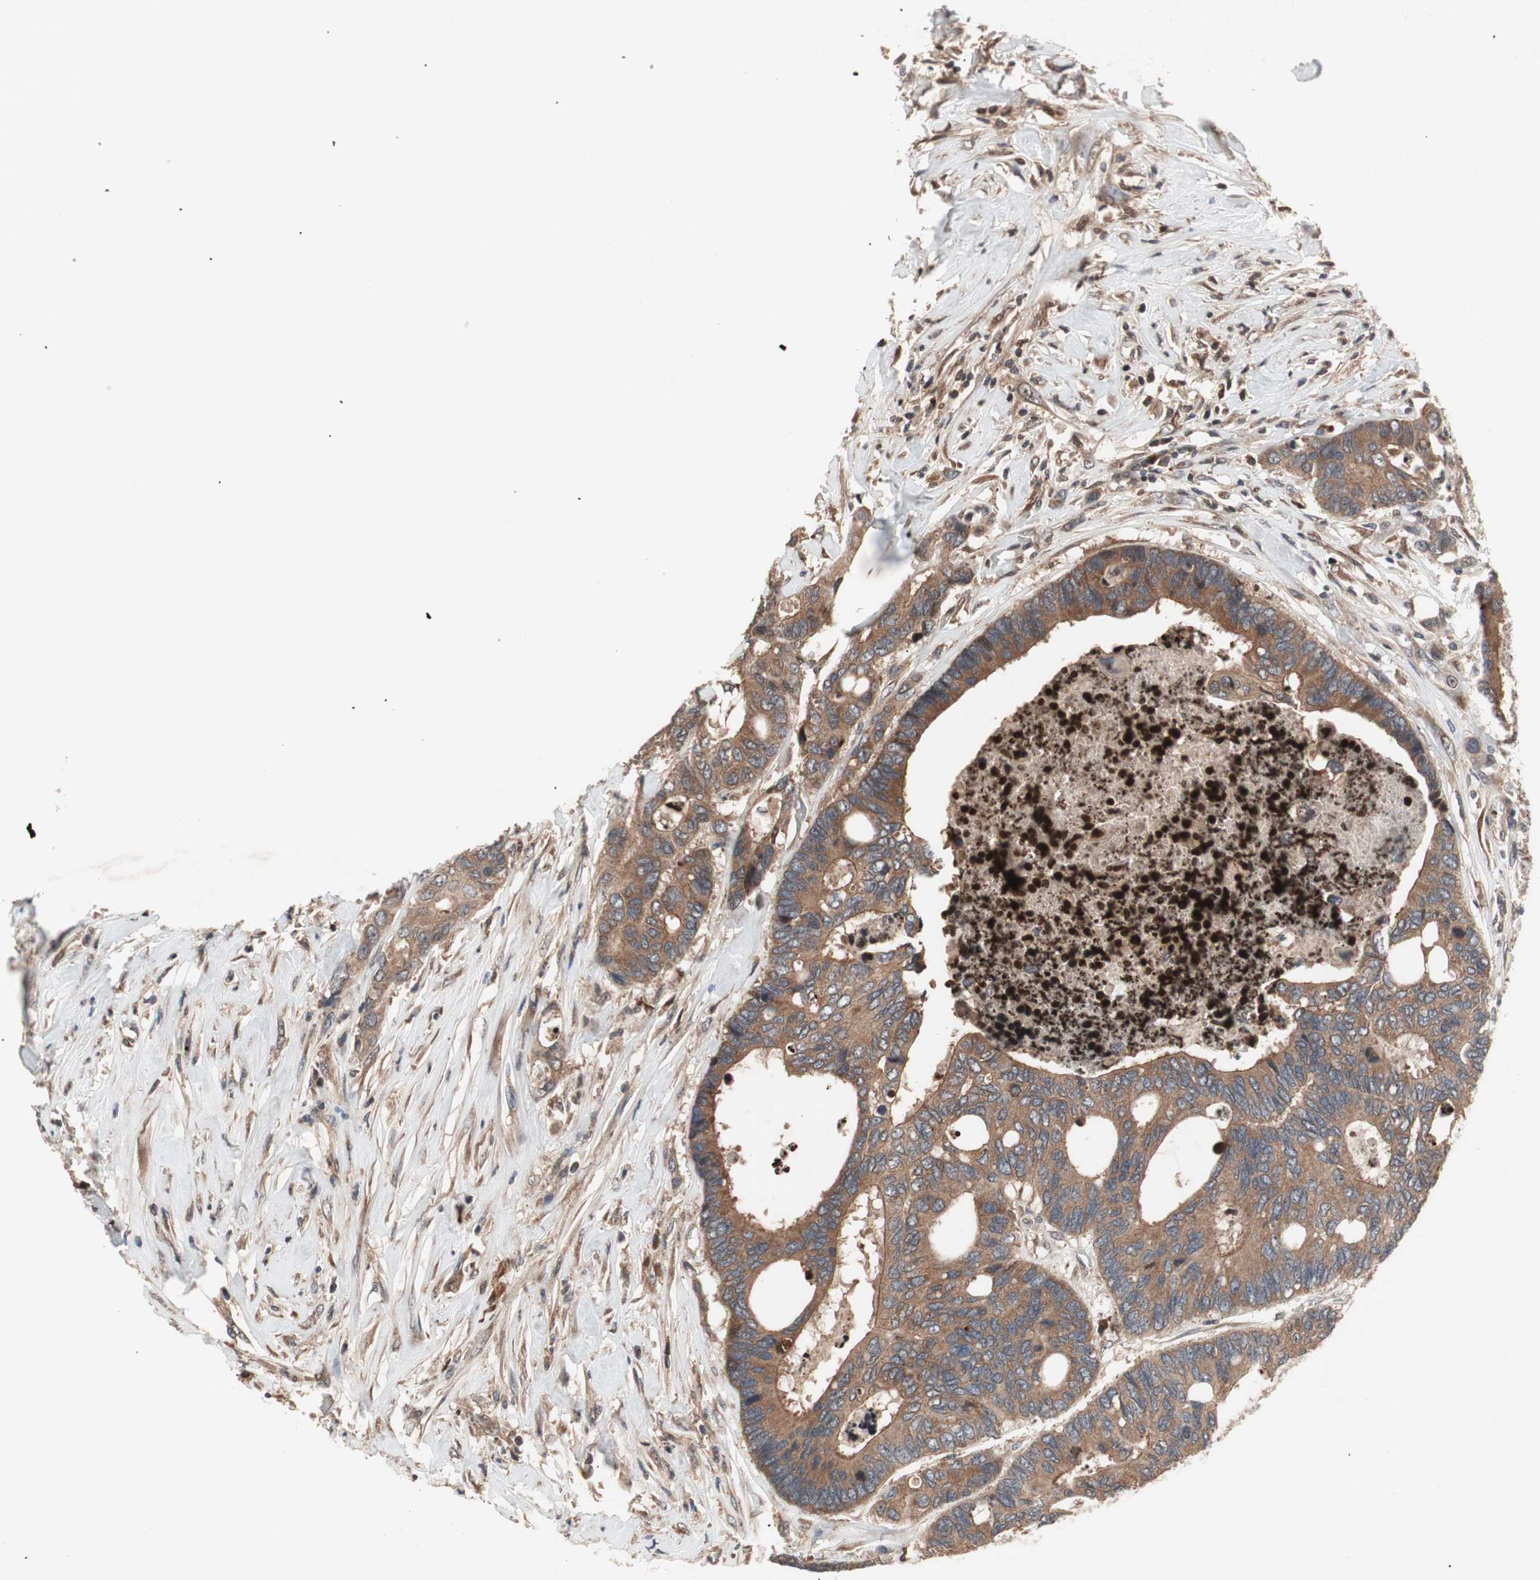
{"staining": {"intensity": "moderate", "quantity": ">75%", "location": "cytoplasmic/membranous"}, "tissue": "colorectal cancer", "cell_type": "Tumor cells", "image_type": "cancer", "snomed": [{"axis": "morphology", "description": "Adenocarcinoma, NOS"}, {"axis": "topography", "description": "Rectum"}], "caption": "A medium amount of moderate cytoplasmic/membranous staining is appreciated in approximately >75% of tumor cells in adenocarcinoma (colorectal) tissue. The protein of interest is shown in brown color, while the nuclei are stained blue.", "gene": "NF2", "patient": {"sex": "male", "age": 55}}